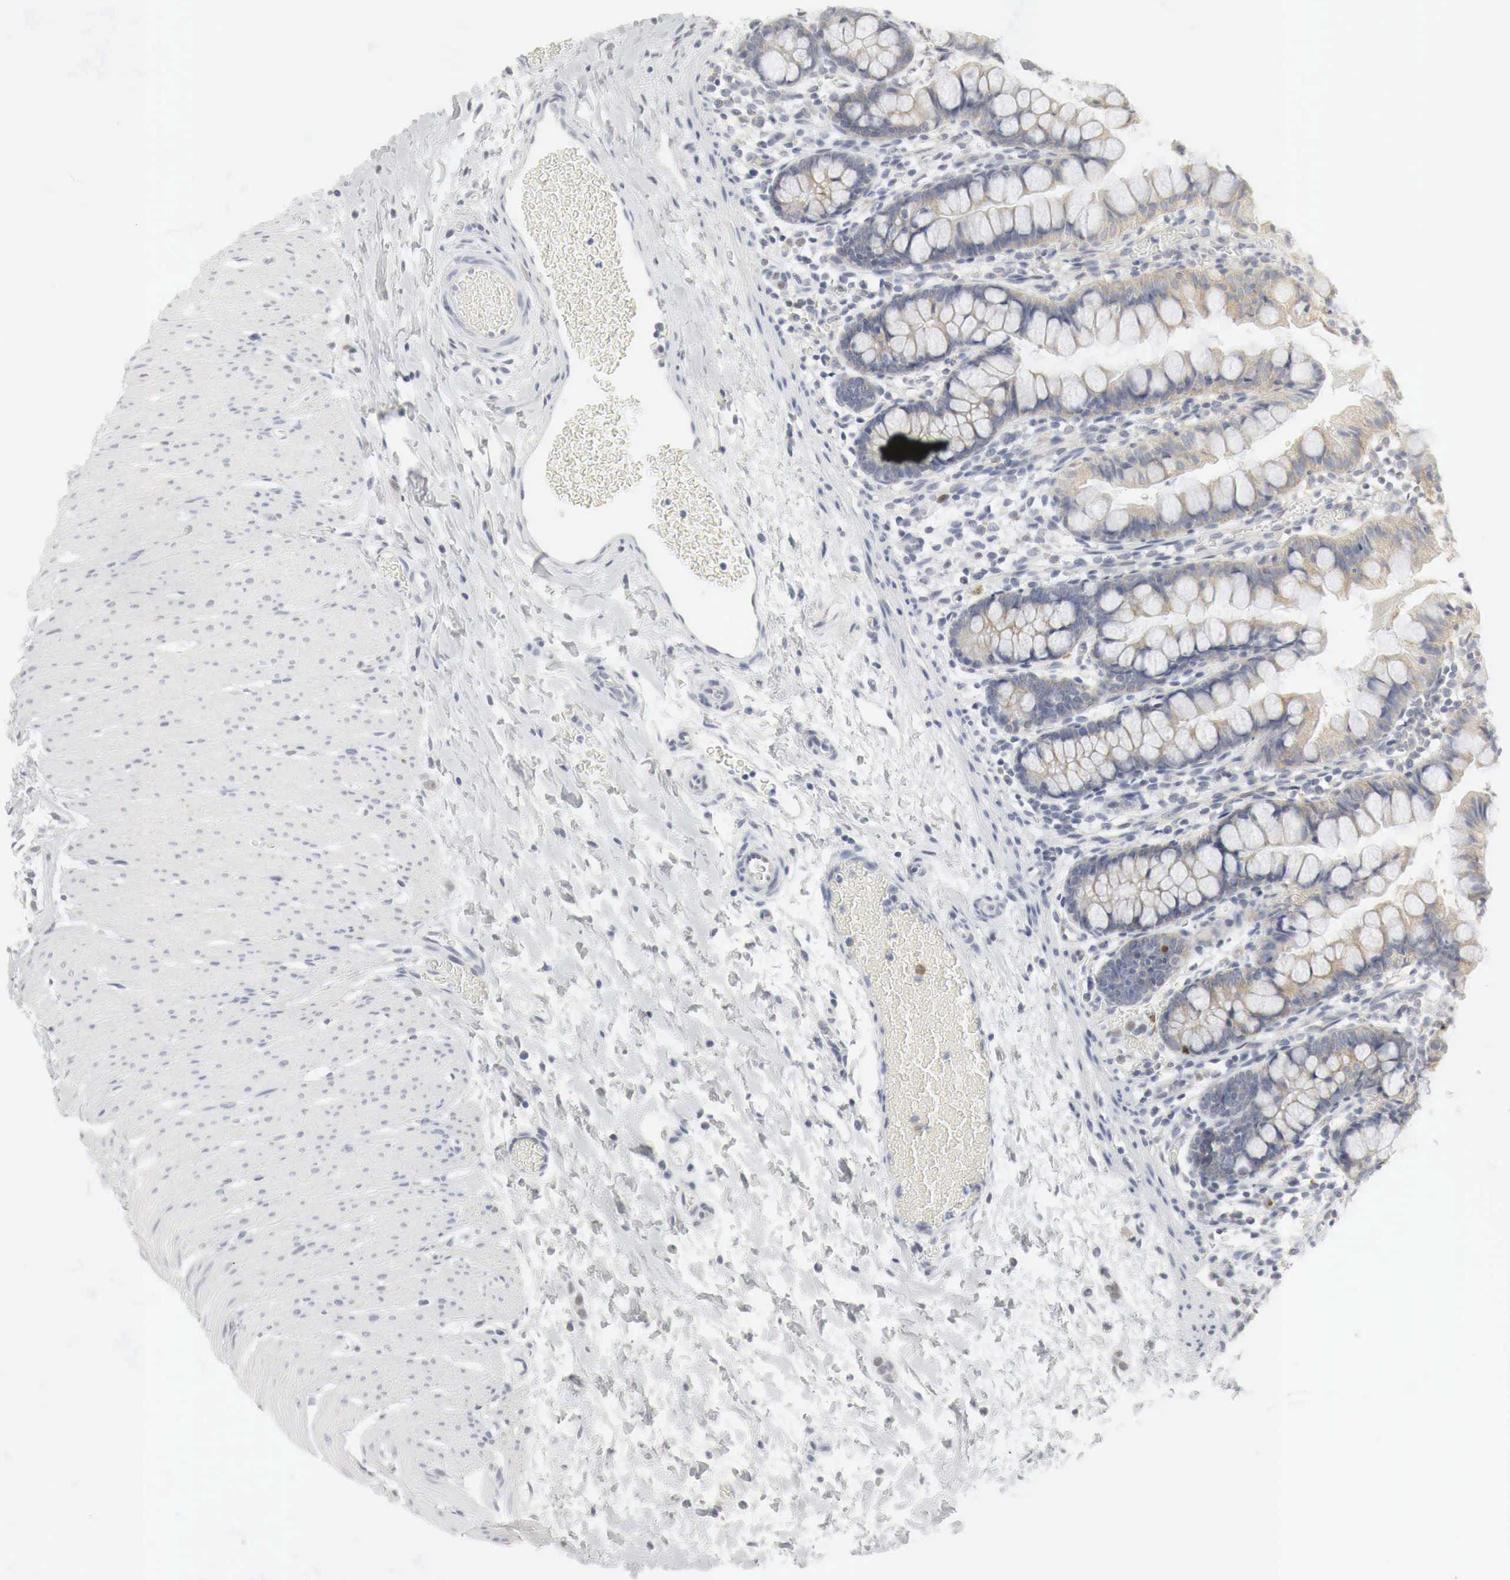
{"staining": {"intensity": "weak", "quantity": "25%-75%", "location": "cytoplasmic/membranous"}, "tissue": "small intestine", "cell_type": "Glandular cells", "image_type": "normal", "snomed": [{"axis": "morphology", "description": "Normal tissue, NOS"}, {"axis": "topography", "description": "Small intestine"}], "caption": "The micrograph reveals staining of normal small intestine, revealing weak cytoplasmic/membranous protein expression (brown color) within glandular cells.", "gene": "TP63", "patient": {"sex": "male", "age": 1}}